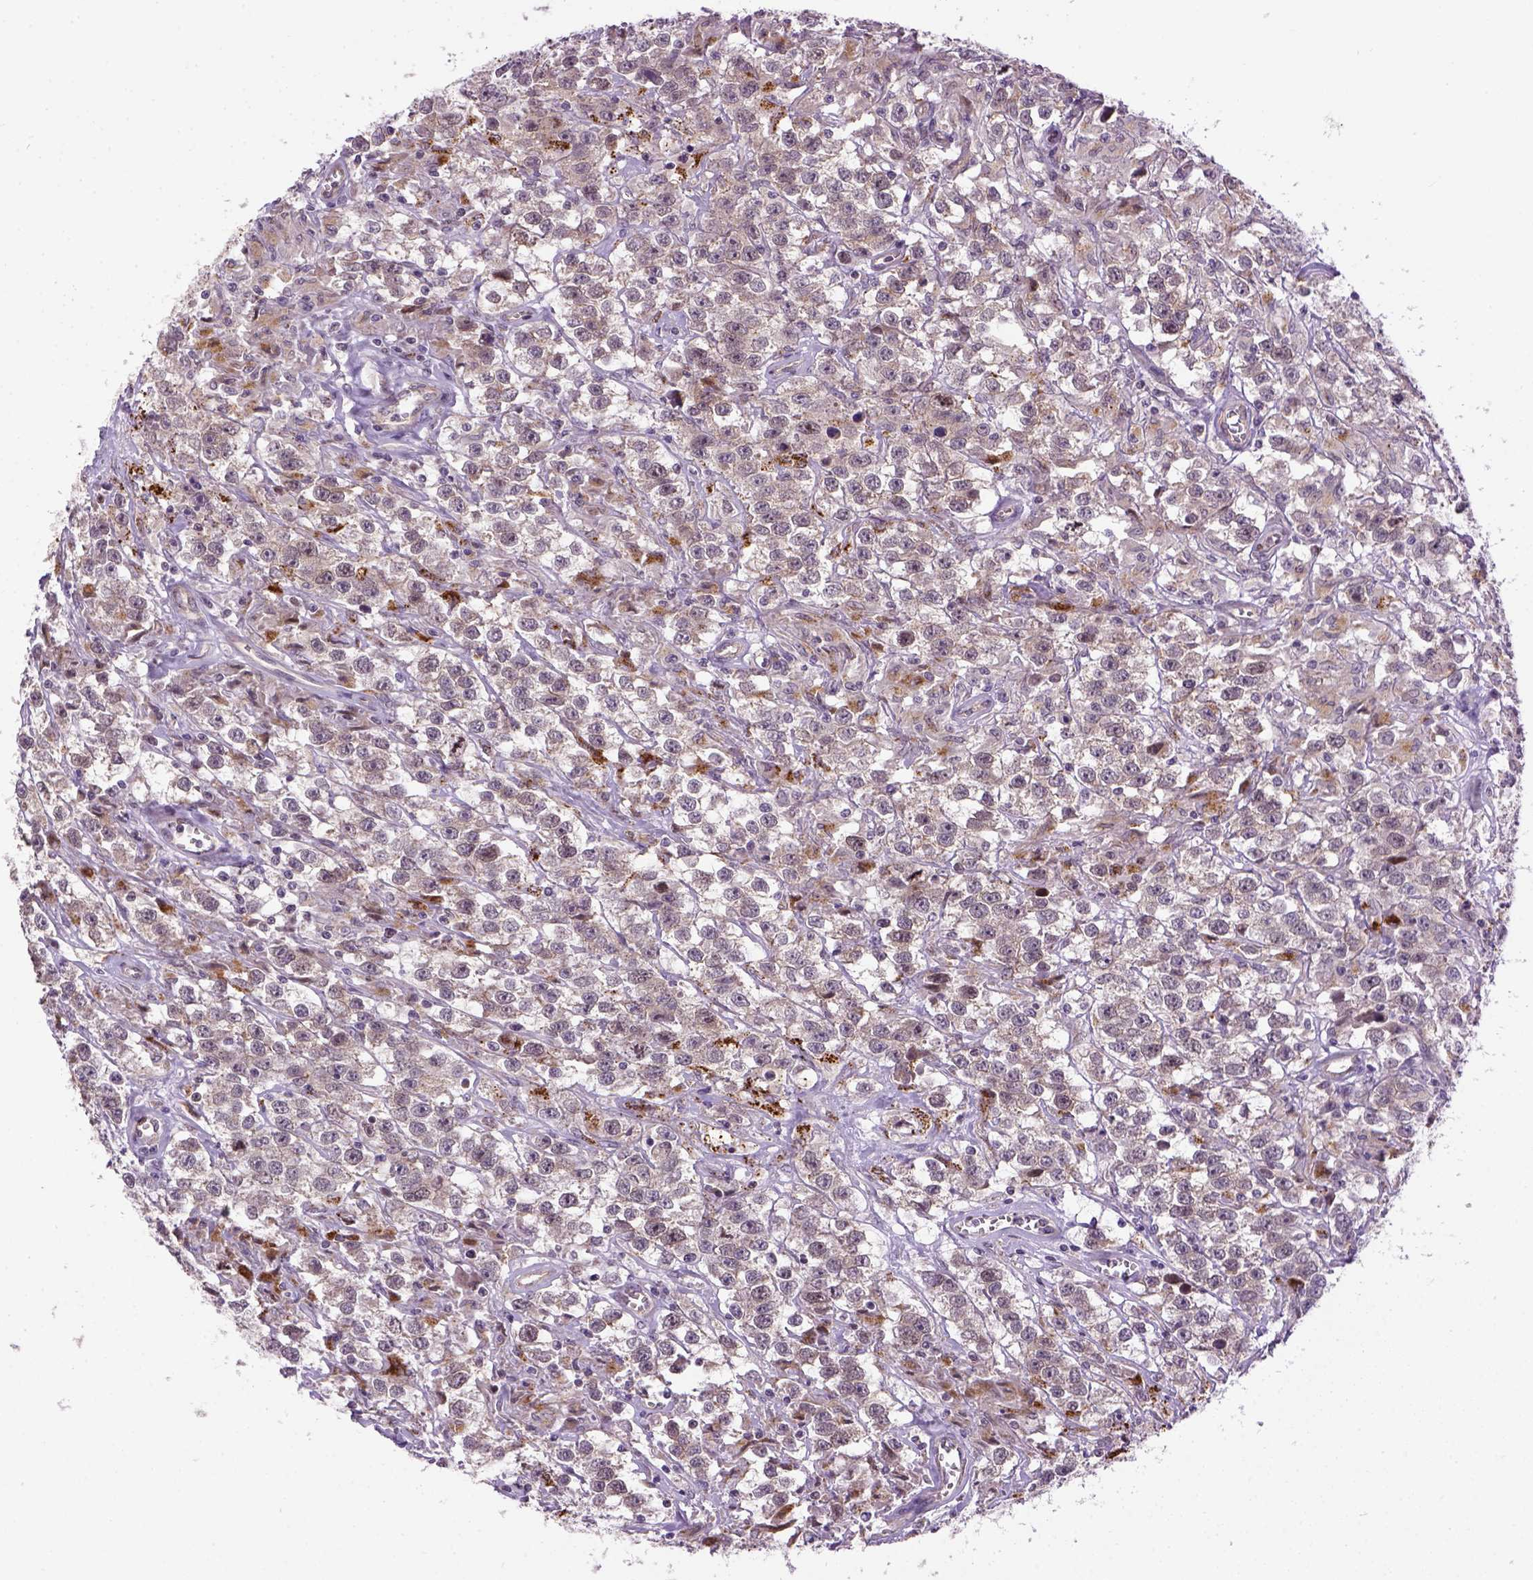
{"staining": {"intensity": "weak", "quantity": "<25%", "location": "cytoplasmic/membranous"}, "tissue": "testis cancer", "cell_type": "Tumor cells", "image_type": "cancer", "snomed": [{"axis": "morphology", "description": "Seminoma, NOS"}, {"axis": "topography", "description": "Testis"}], "caption": "This histopathology image is of seminoma (testis) stained with immunohistochemistry (IHC) to label a protein in brown with the nuclei are counter-stained blue. There is no staining in tumor cells.", "gene": "KAZN", "patient": {"sex": "male", "age": 43}}